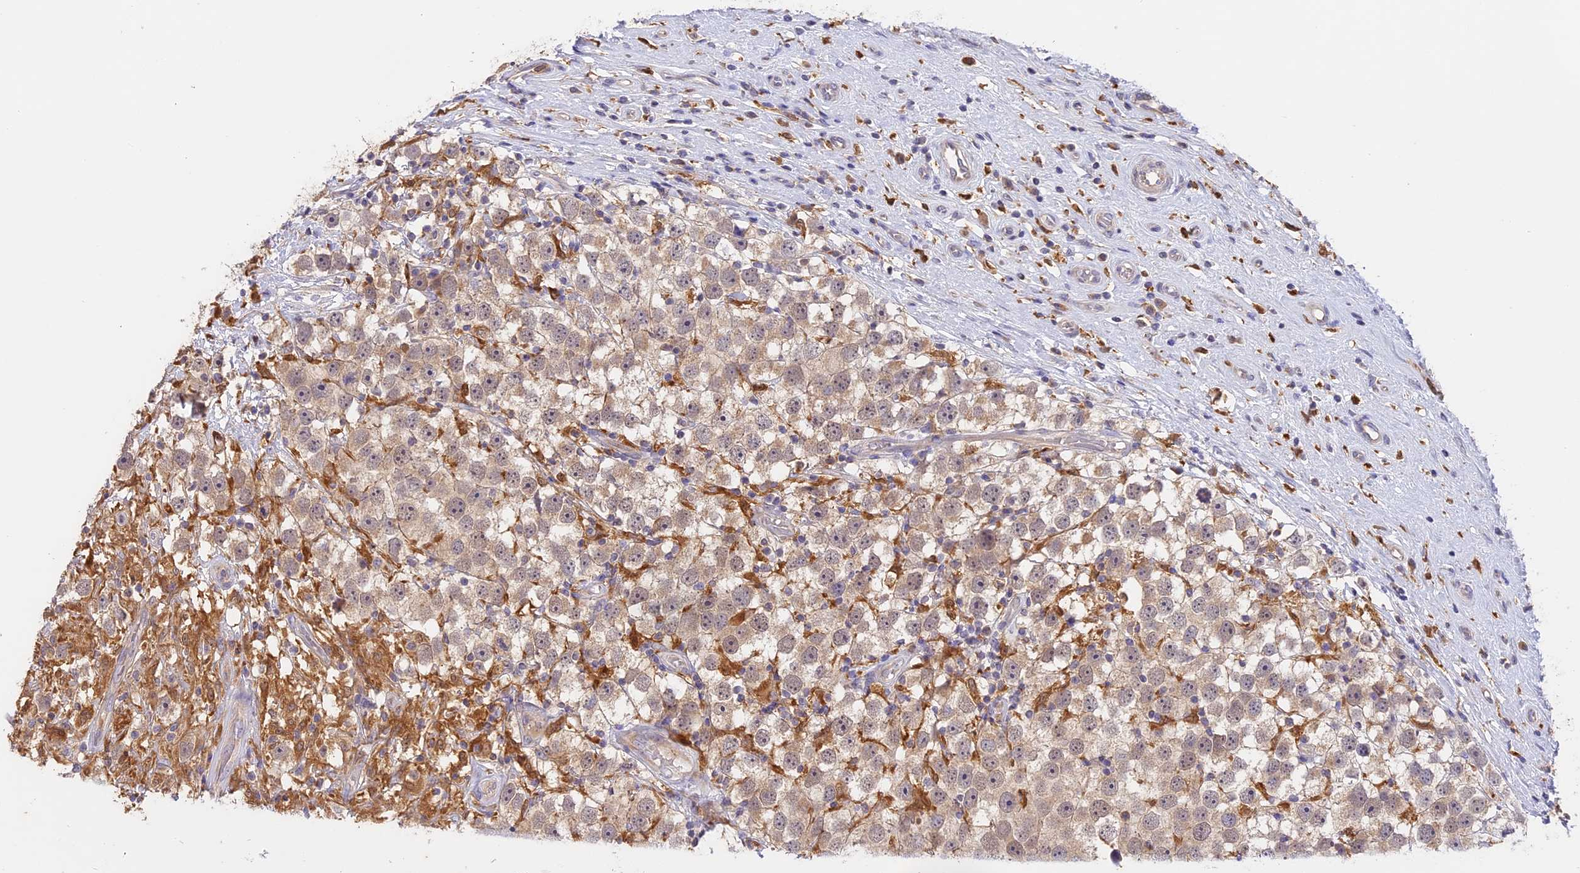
{"staining": {"intensity": "weak", "quantity": "25%-75%", "location": "cytoplasmic/membranous,nuclear"}, "tissue": "testis cancer", "cell_type": "Tumor cells", "image_type": "cancer", "snomed": [{"axis": "morphology", "description": "Seminoma, NOS"}, {"axis": "topography", "description": "Testis"}], "caption": "Immunohistochemistry (IHC) image of neoplastic tissue: human testis seminoma stained using immunohistochemistry shows low levels of weak protein expression localized specifically in the cytoplasmic/membranous and nuclear of tumor cells, appearing as a cytoplasmic/membranous and nuclear brown color.", "gene": "NCF4", "patient": {"sex": "male", "age": 49}}